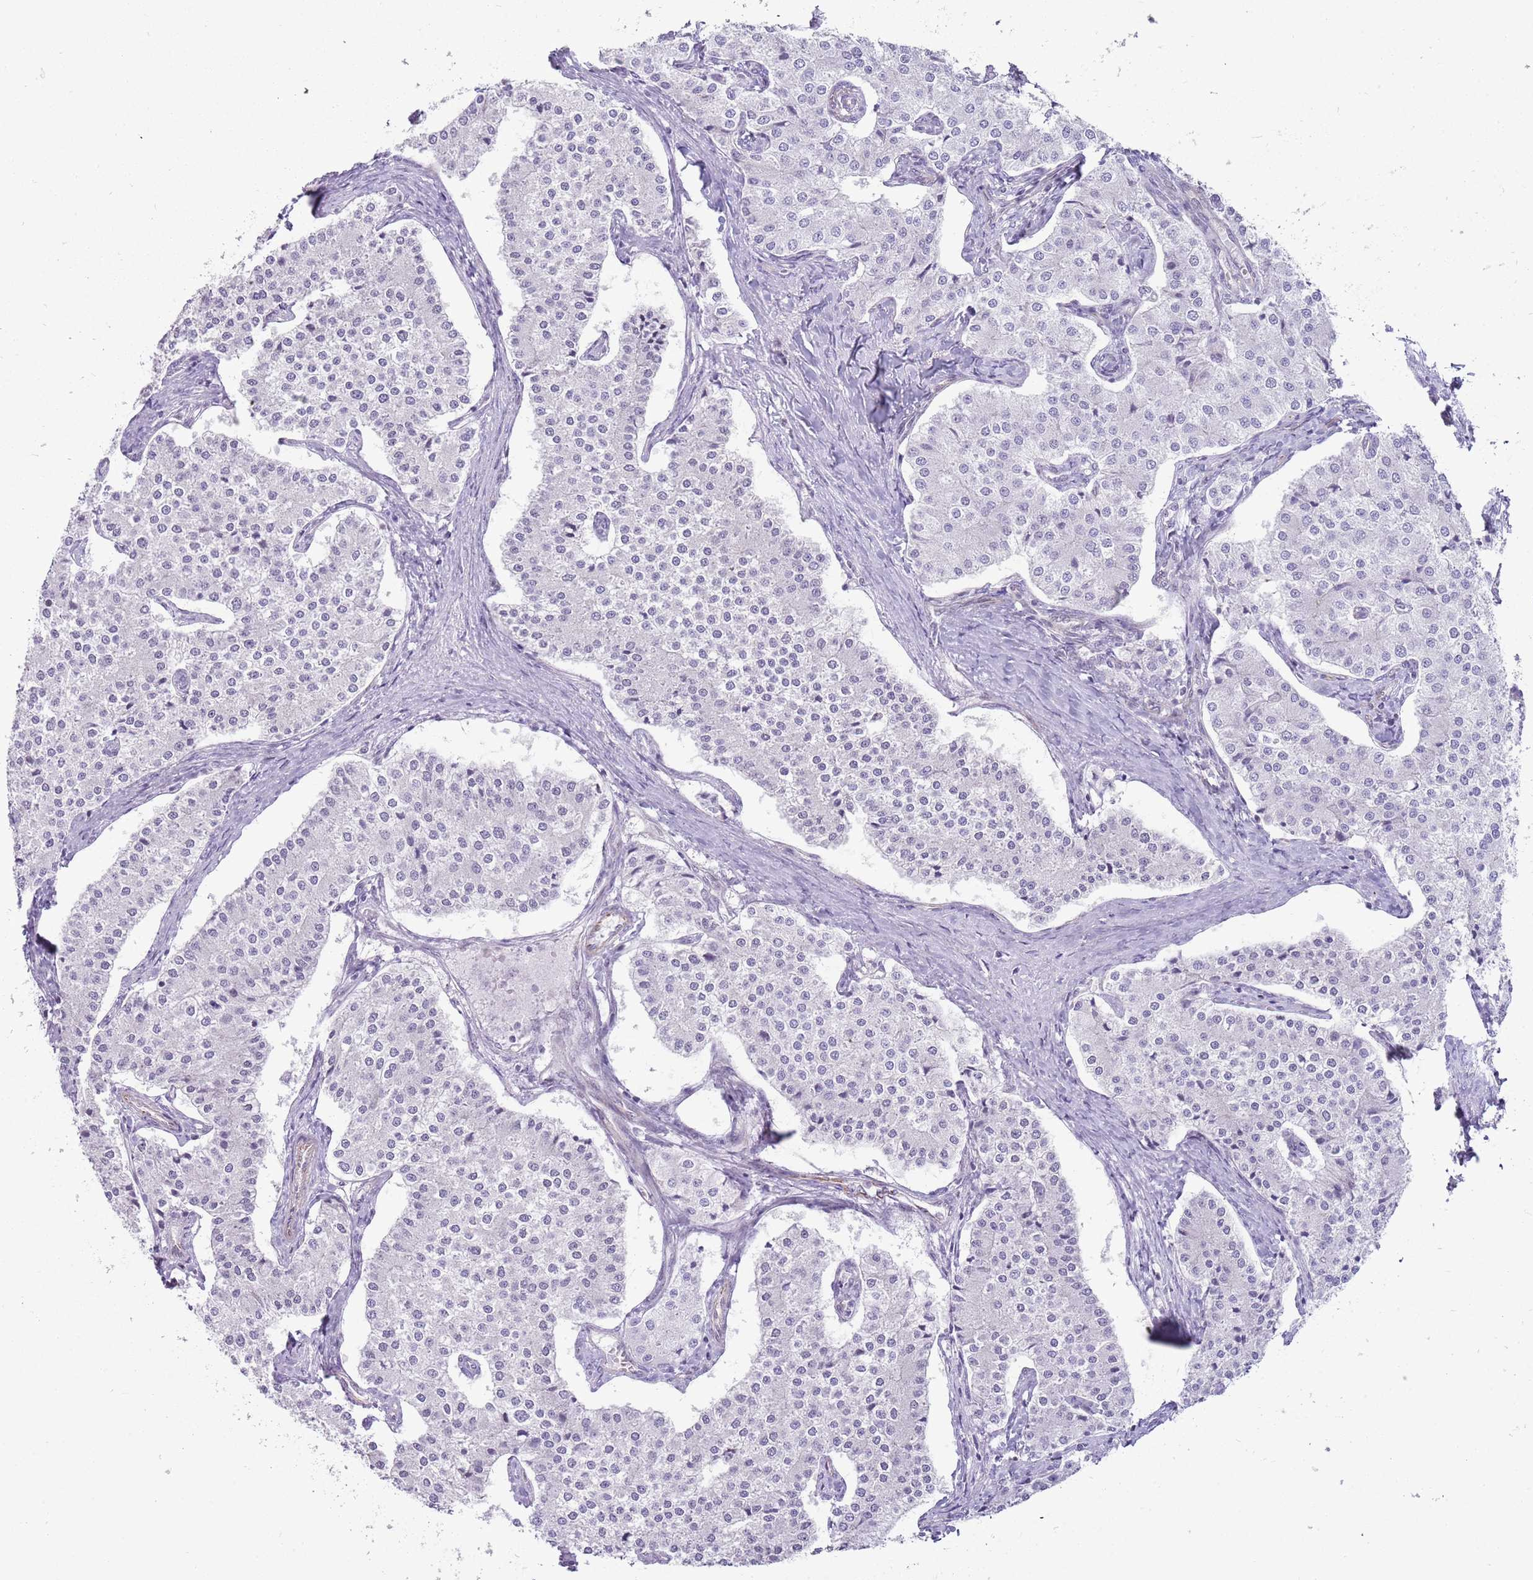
{"staining": {"intensity": "negative", "quantity": "none", "location": "none"}, "tissue": "carcinoid", "cell_type": "Tumor cells", "image_type": "cancer", "snomed": [{"axis": "morphology", "description": "Carcinoid, malignant, NOS"}, {"axis": "topography", "description": "Colon"}], "caption": "Protein analysis of malignant carcinoid shows no significant positivity in tumor cells.", "gene": "NBPF3", "patient": {"sex": "female", "age": 52}}